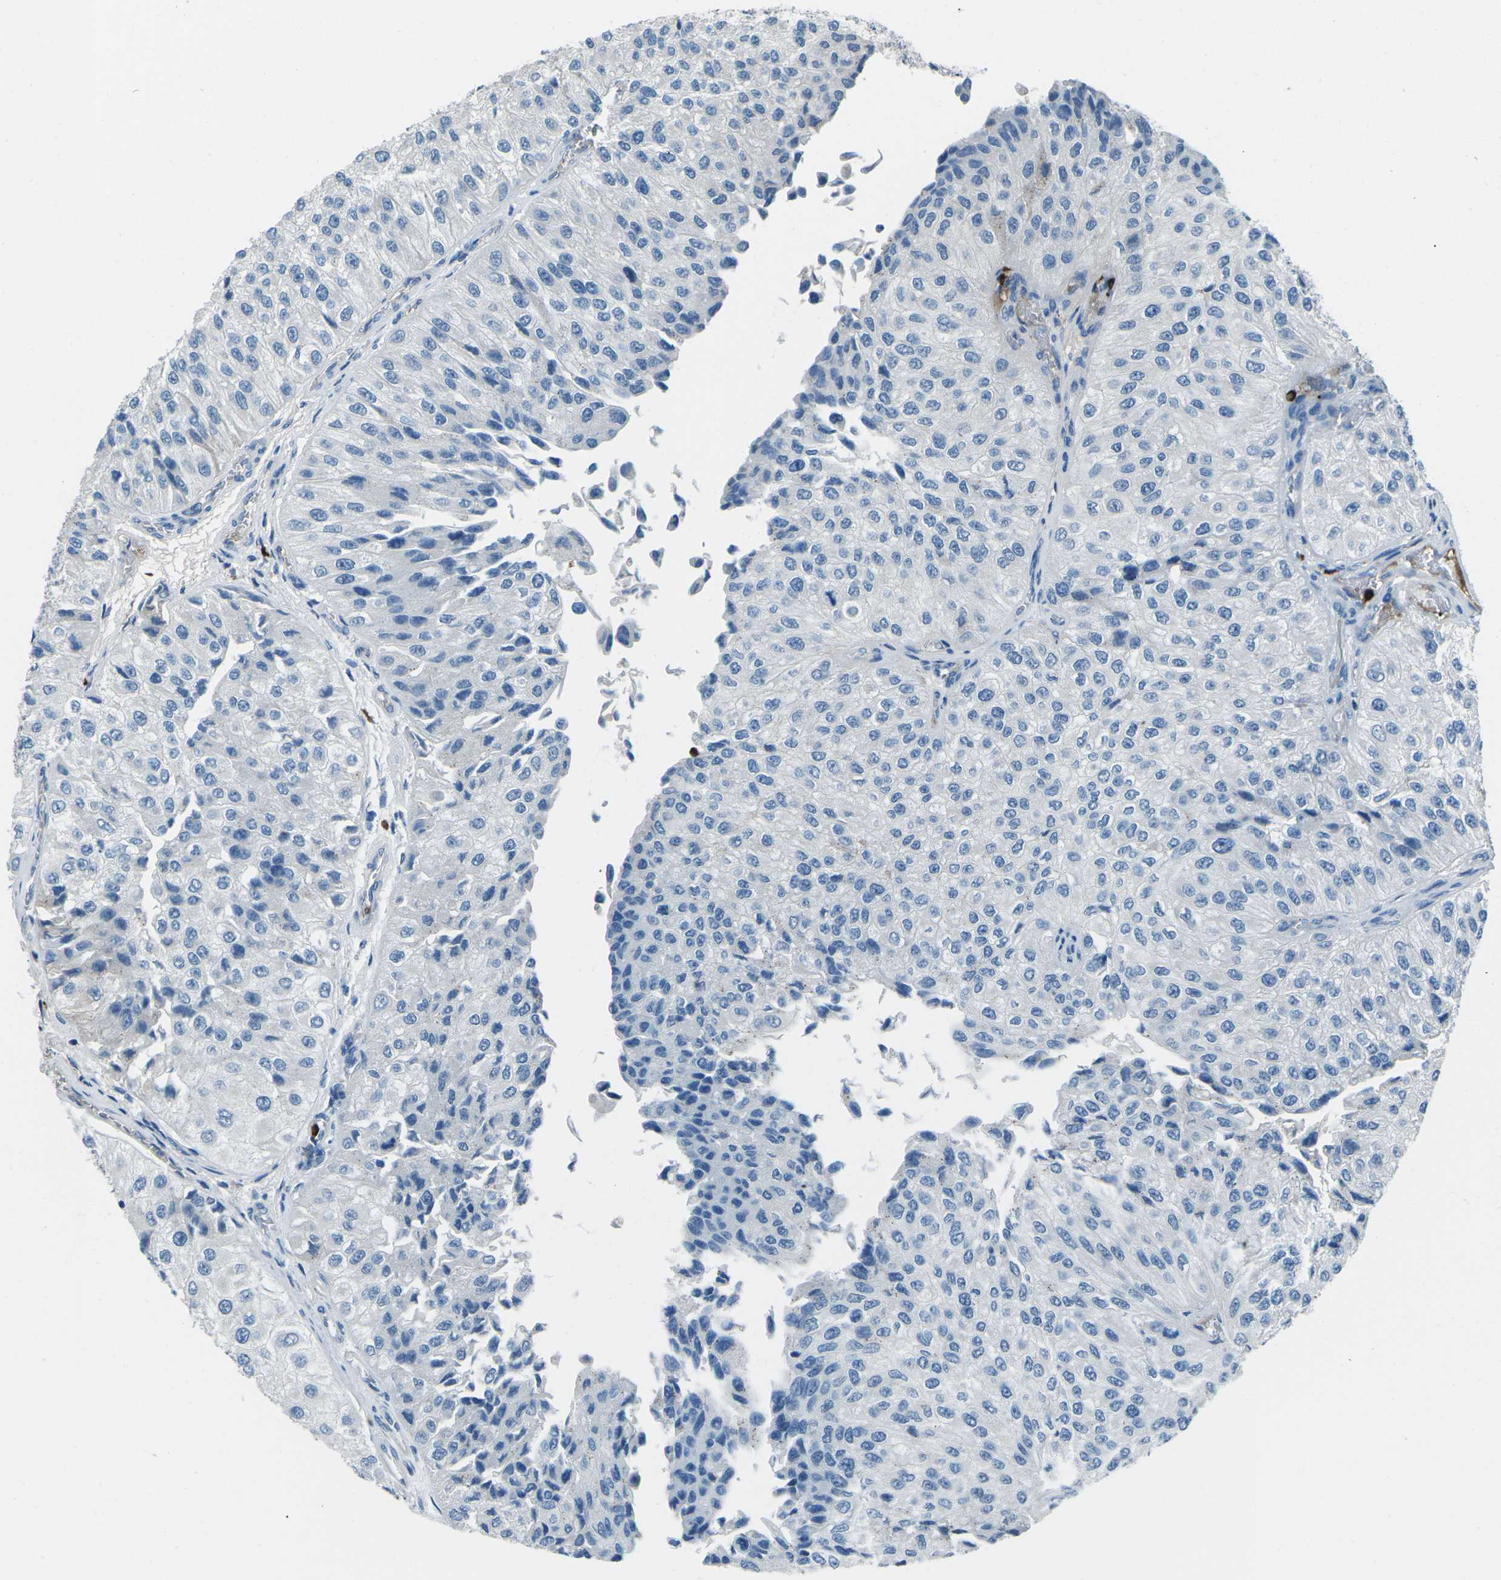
{"staining": {"intensity": "negative", "quantity": "none", "location": "none"}, "tissue": "urothelial cancer", "cell_type": "Tumor cells", "image_type": "cancer", "snomed": [{"axis": "morphology", "description": "Urothelial carcinoma, High grade"}, {"axis": "topography", "description": "Kidney"}, {"axis": "topography", "description": "Urinary bladder"}], "caption": "Tumor cells are negative for protein expression in human urothelial cancer.", "gene": "FCN1", "patient": {"sex": "male", "age": 77}}